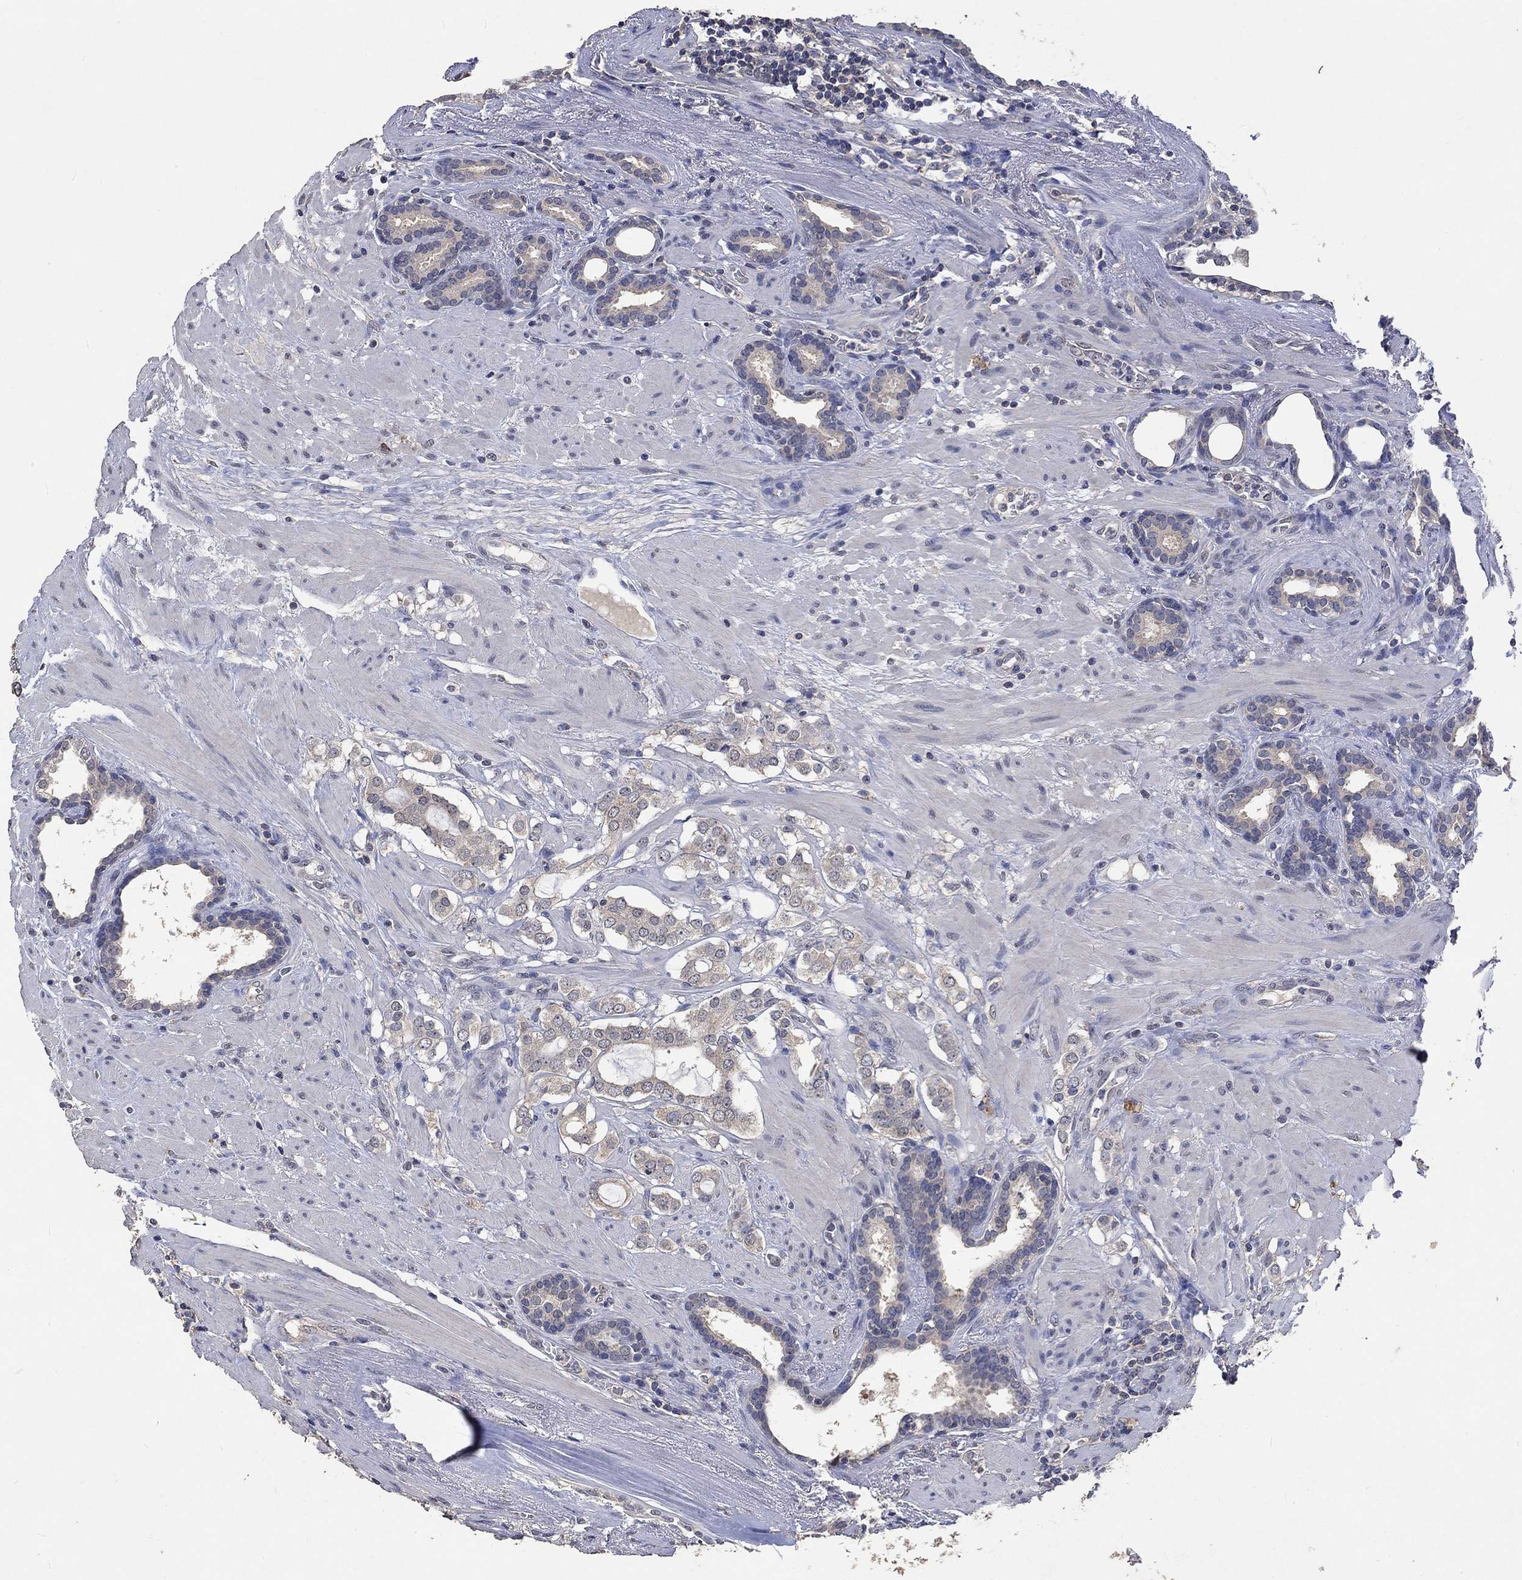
{"staining": {"intensity": "weak", "quantity": "<25%", "location": "cytoplasmic/membranous"}, "tissue": "prostate cancer", "cell_type": "Tumor cells", "image_type": "cancer", "snomed": [{"axis": "morphology", "description": "Adenocarcinoma, NOS"}, {"axis": "topography", "description": "Prostate"}], "caption": "A micrograph of adenocarcinoma (prostate) stained for a protein shows no brown staining in tumor cells.", "gene": "PTPN20", "patient": {"sex": "male", "age": 66}}